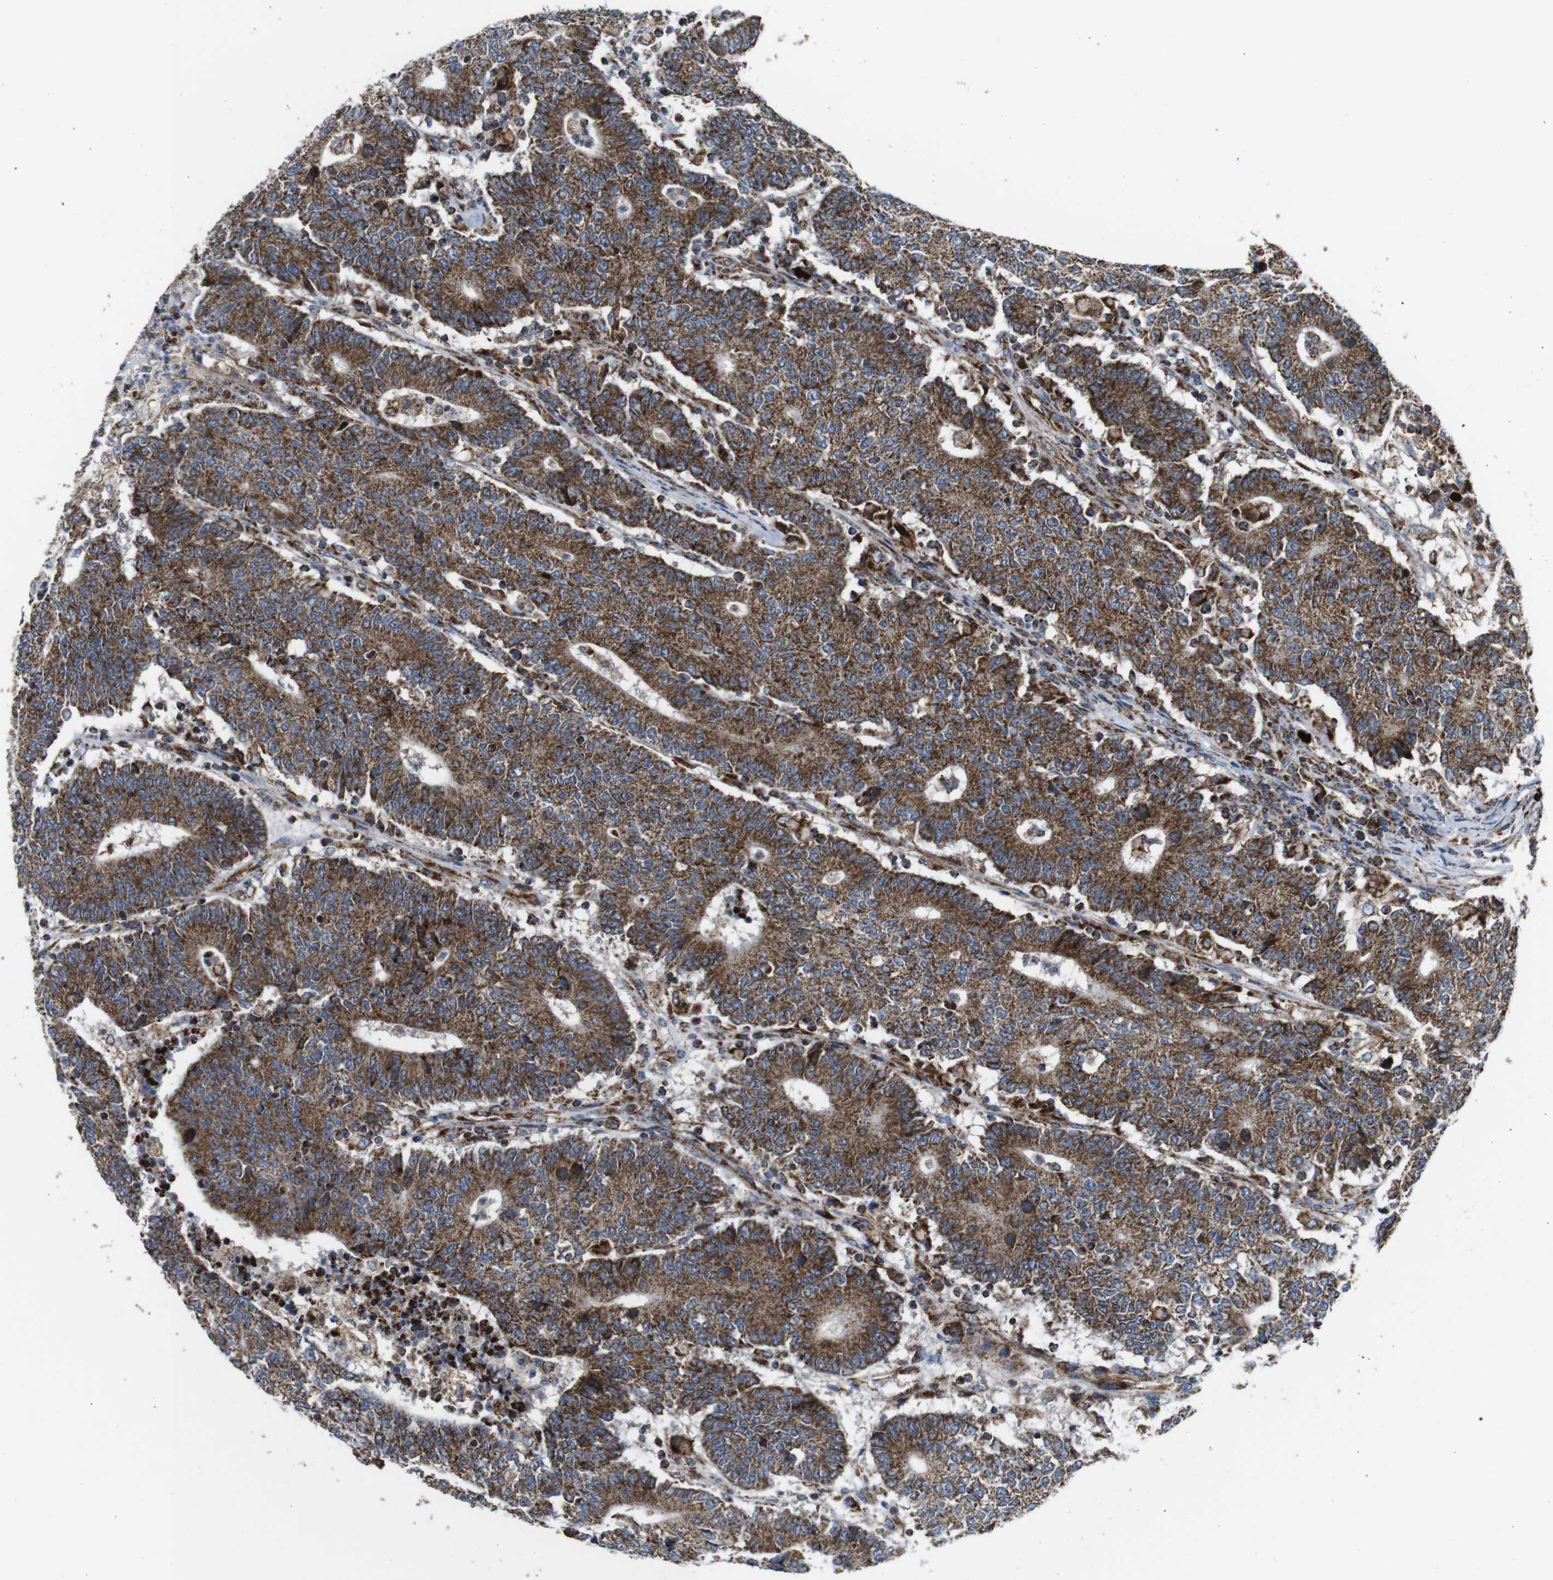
{"staining": {"intensity": "moderate", "quantity": ">75%", "location": "cytoplasmic/membranous"}, "tissue": "colorectal cancer", "cell_type": "Tumor cells", "image_type": "cancer", "snomed": [{"axis": "morphology", "description": "Normal tissue, NOS"}, {"axis": "morphology", "description": "Adenocarcinoma, NOS"}, {"axis": "topography", "description": "Colon"}], "caption": "DAB immunohistochemical staining of colorectal cancer shows moderate cytoplasmic/membranous protein staining in approximately >75% of tumor cells.", "gene": "HK1", "patient": {"sex": "female", "age": 75}}